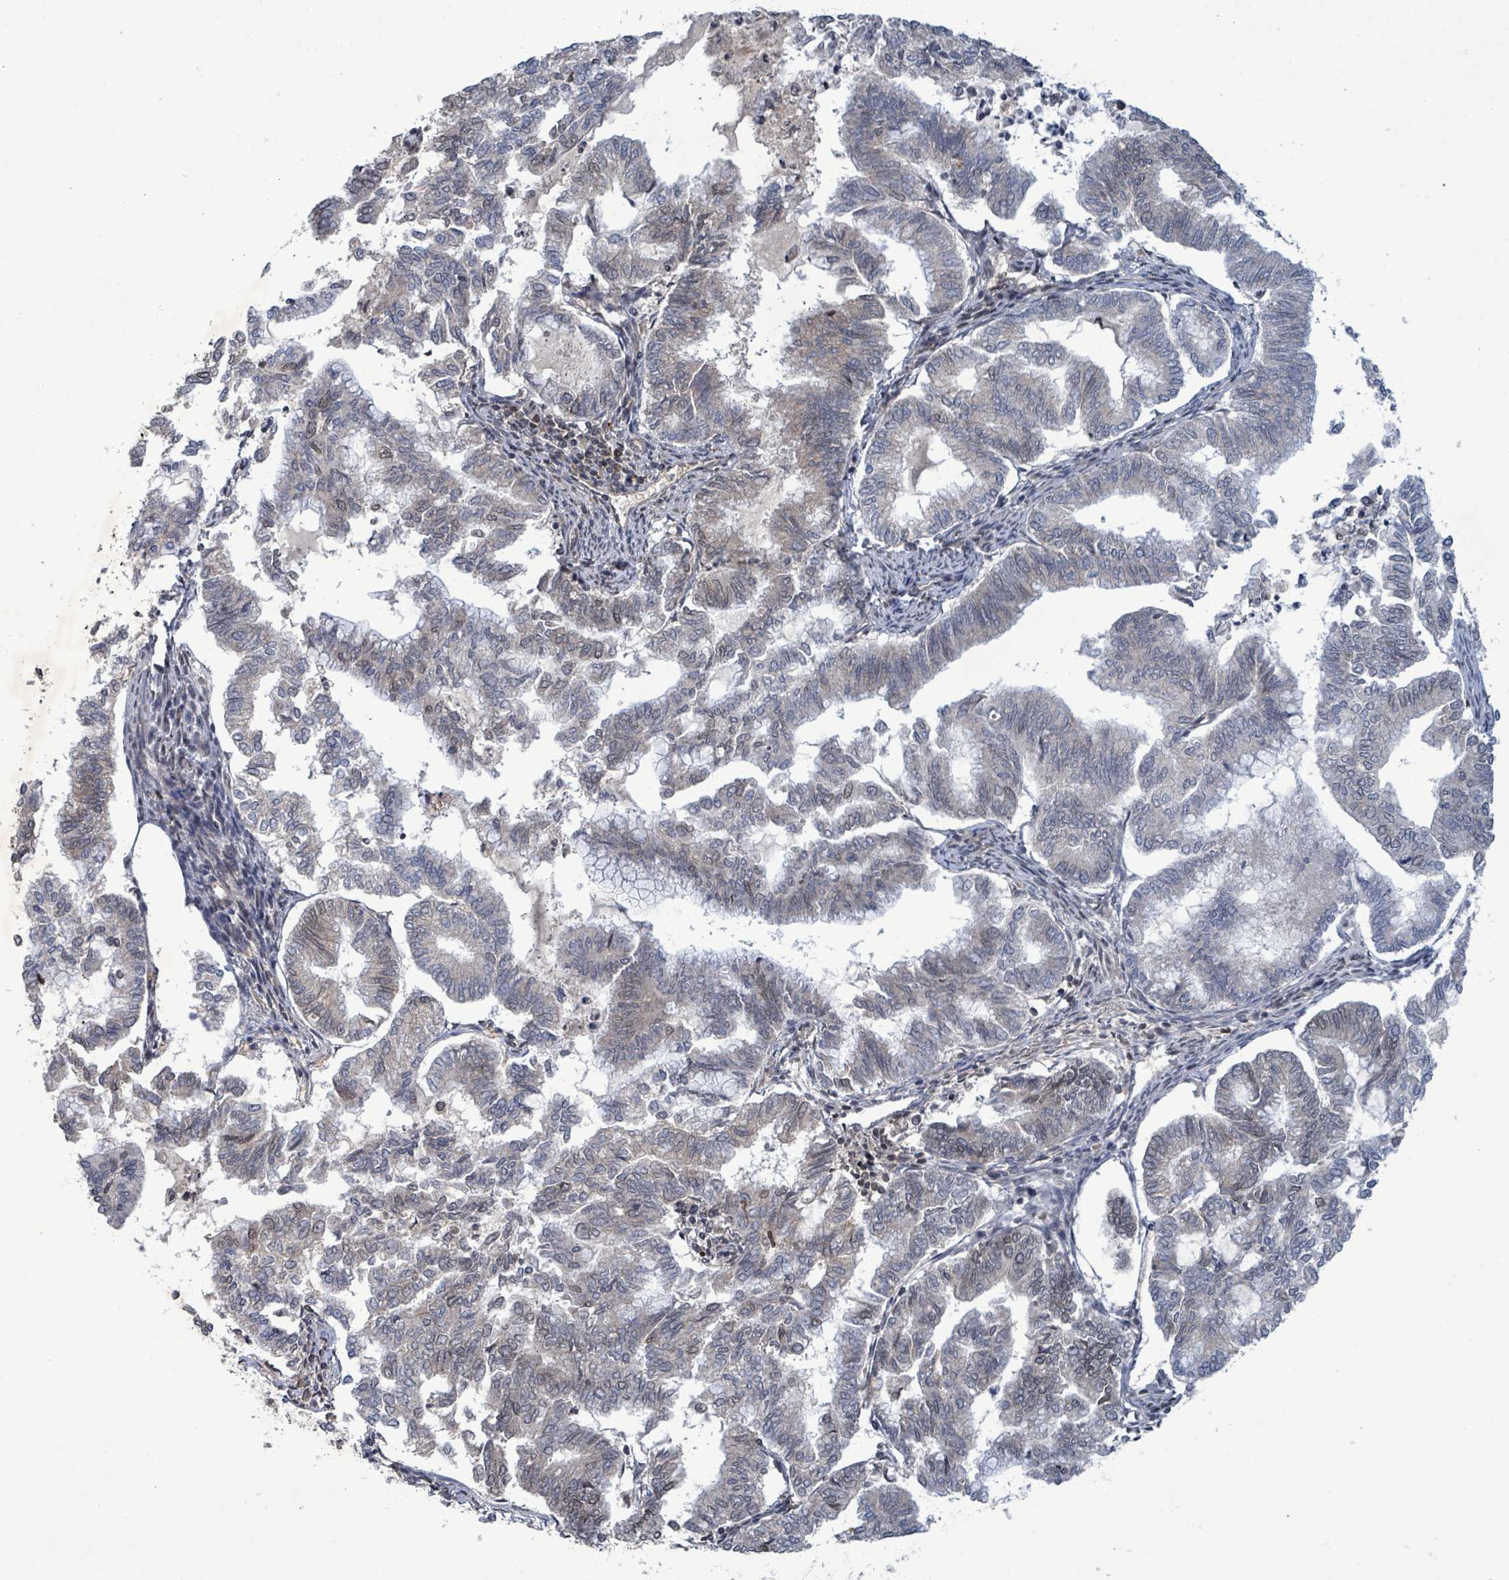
{"staining": {"intensity": "negative", "quantity": "none", "location": "none"}, "tissue": "endometrial cancer", "cell_type": "Tumor cells", "image_type": "cancer", "snomed": [{"axis": "morphology", "description": "Adenocarcinoma, NOS"}, {"axis": "topography", "description": "Endometrium"}], "caption": "The histopathology image demonstrates no staining of tumor cells in adenocarcinoma (endometrial).", "gene": "GRM8", "patient": {"sex": "female", "age": 79}}